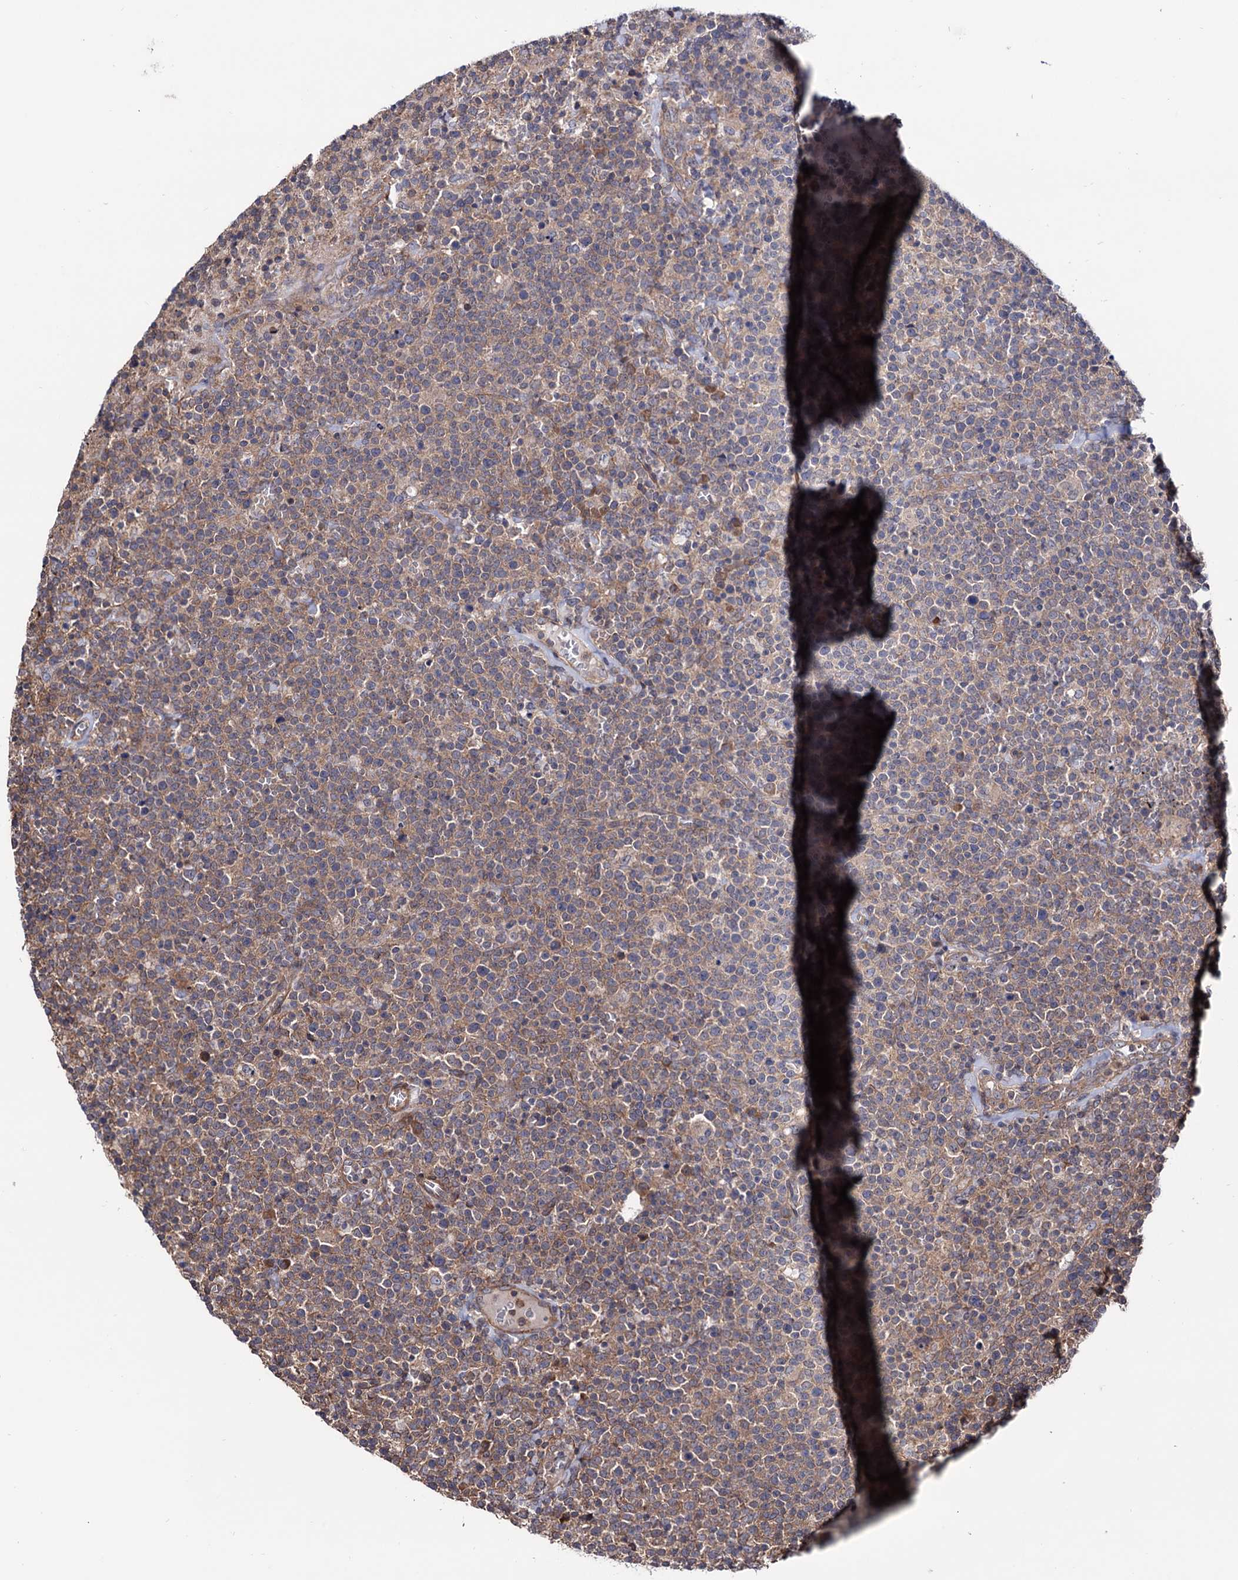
{"staining": {"intensity": "weak", "quantity": ">75%", "location": "cytoplasmic/membranous"}, "tissue": "lymphoma", "cell_type": "Tumor cells", "image_type": "cancer", "snomed": [{"axis": "morphology", "description": "Malignant lymphoma, non-Hodgkin's type, High grade"}, {"axis": "topography", "description": "Lymph node"}], "caption": "A micrograph of human lymphoma stained for a protein reveals weak cytoplasmic/membranous brown staining in tumor cells.", "gene": "FERMT2", "patient": {"sex": "male", "age": 61}}